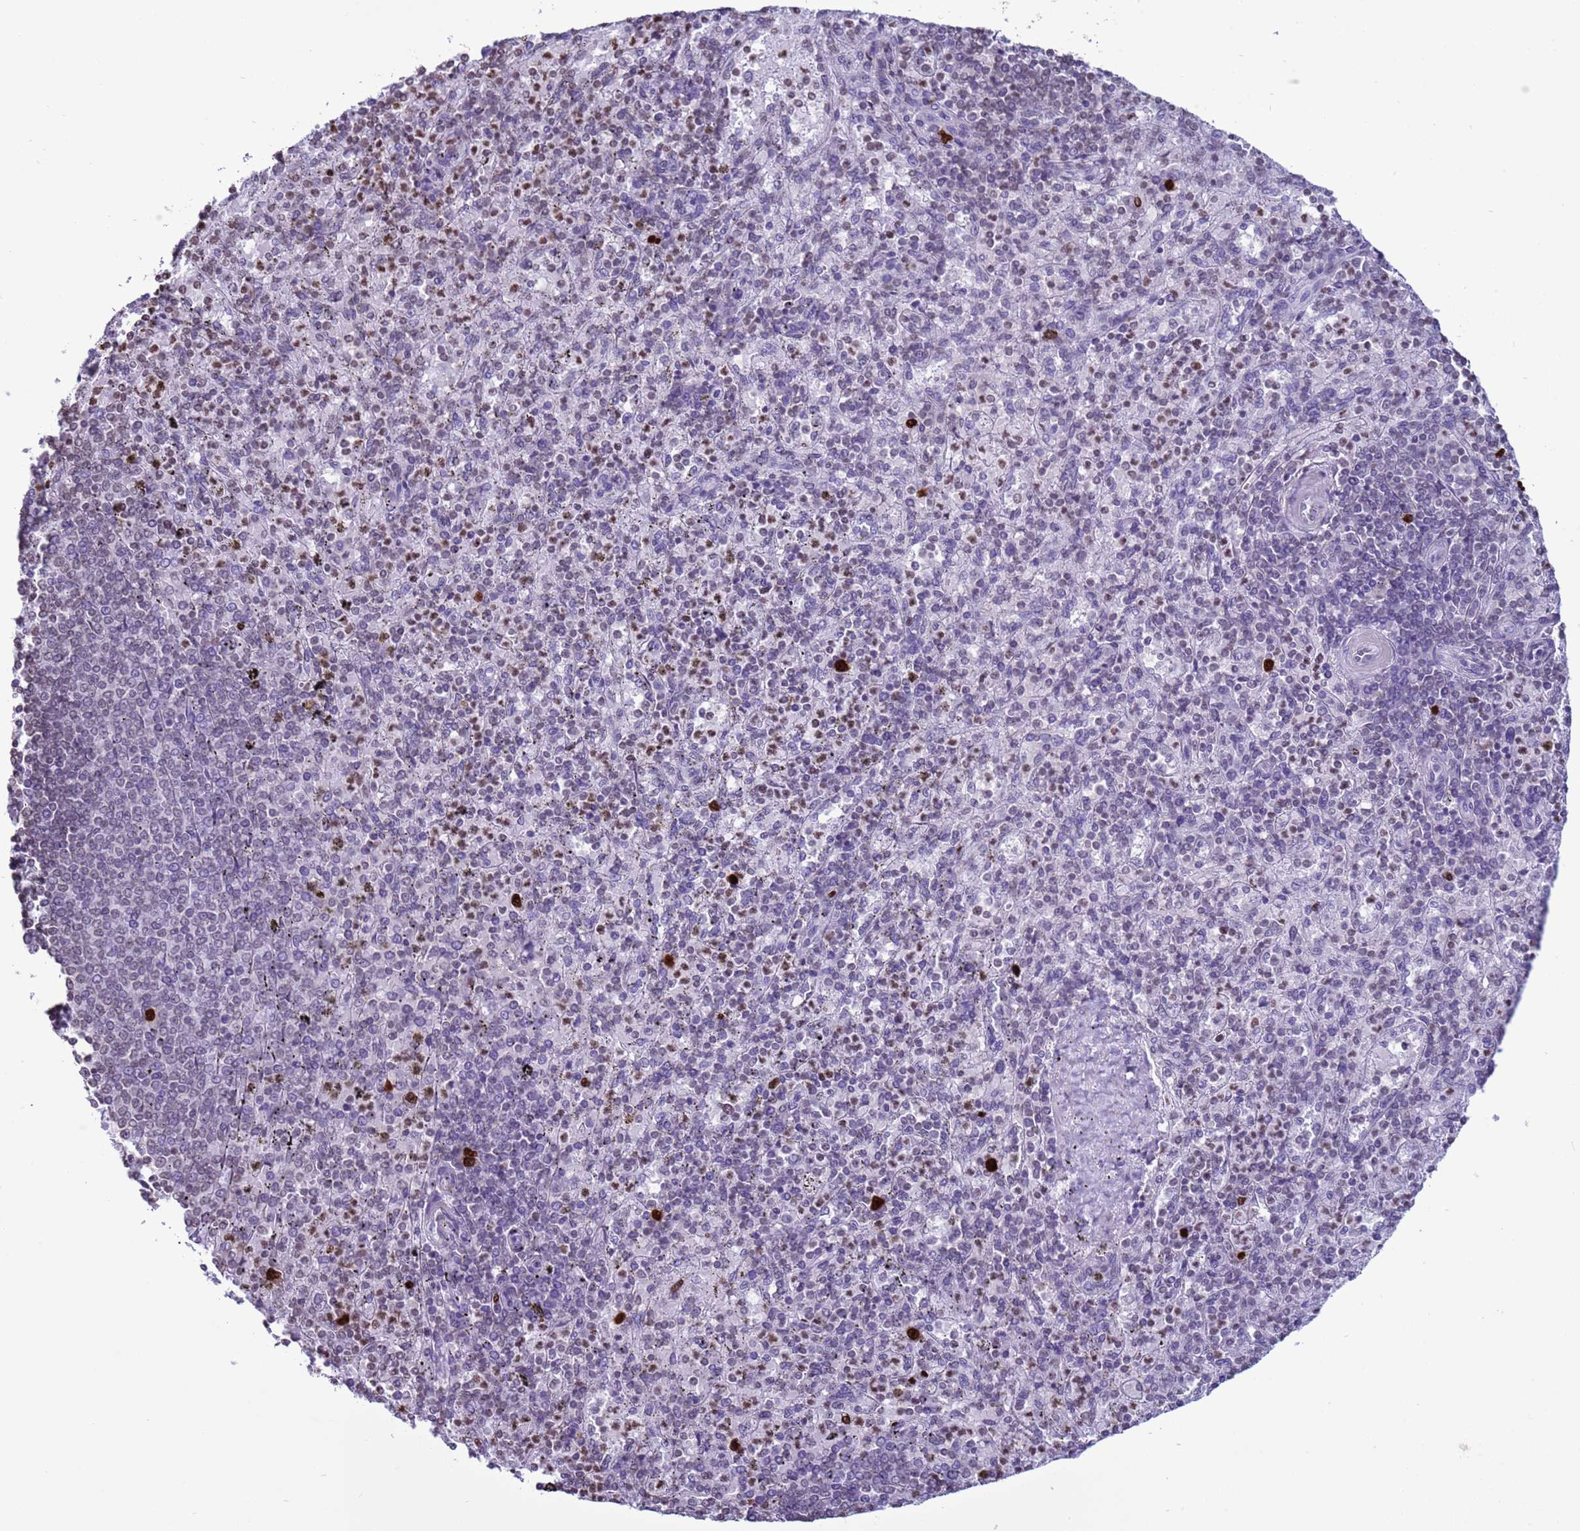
{"staining": {"intensity": "moderate", "quantity": "<25%", "location": "nuclear"}, "tissue": "spleen", "cell_type": "Cells in red pulp", "image_type": "normal", "snomed": [{"axis": "morphology", "description": "Normal tissue, NOS"}, {"axis": "topography", "description": "Spleen"}], "caption": "Immunohistochemistry (IHC) (DAB) staining of normal human spleen demonstrates moderate nuclear protein staining in approximately <25% of cells in red pulp. (brown staining indicates protein expression, while blue staining denotes nuclei).", "gene": "H4C11", "patient": {"sex": "male", "age": 82}}